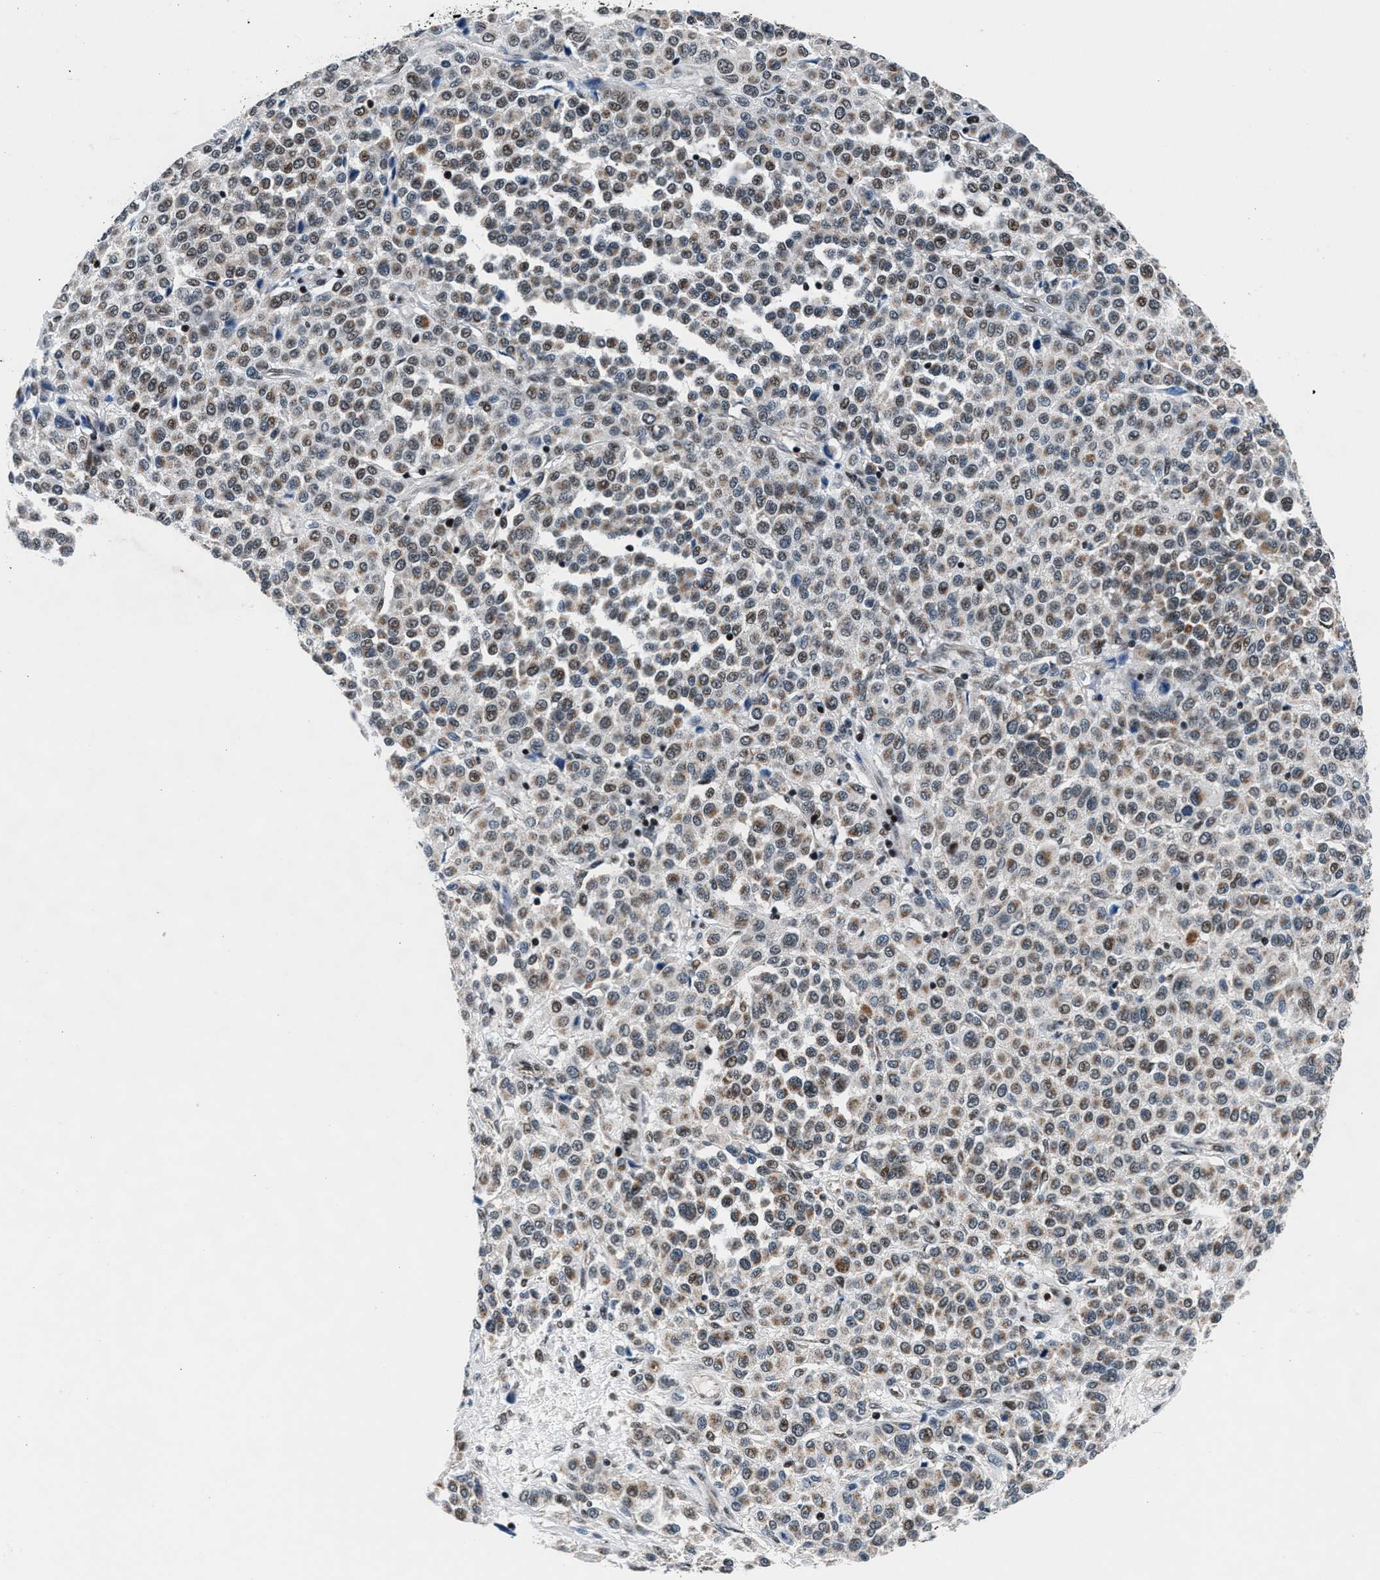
{"staining": {"intensity": "weak", "quantity": "25%-75%", "location": "cytoplasmic/membranous,nuclear"}, "tissue": "melanoma", "cell_type": "Tumor cells", "image_type": "cancer", "snomed": [{"axis": "morphology", "description": "Malignant melanoma, Metastatic site"}, {"axis": "topography", "description": "Pancreas"}], "caption": "Weak cytoplasmic/membranous and nuclear positivity for a protein is identified in about 25%-75% of tumor cells of melanoma using IHC.", "gene": "PRRC2B", "patient": {"sex": "female", "age": 30}}